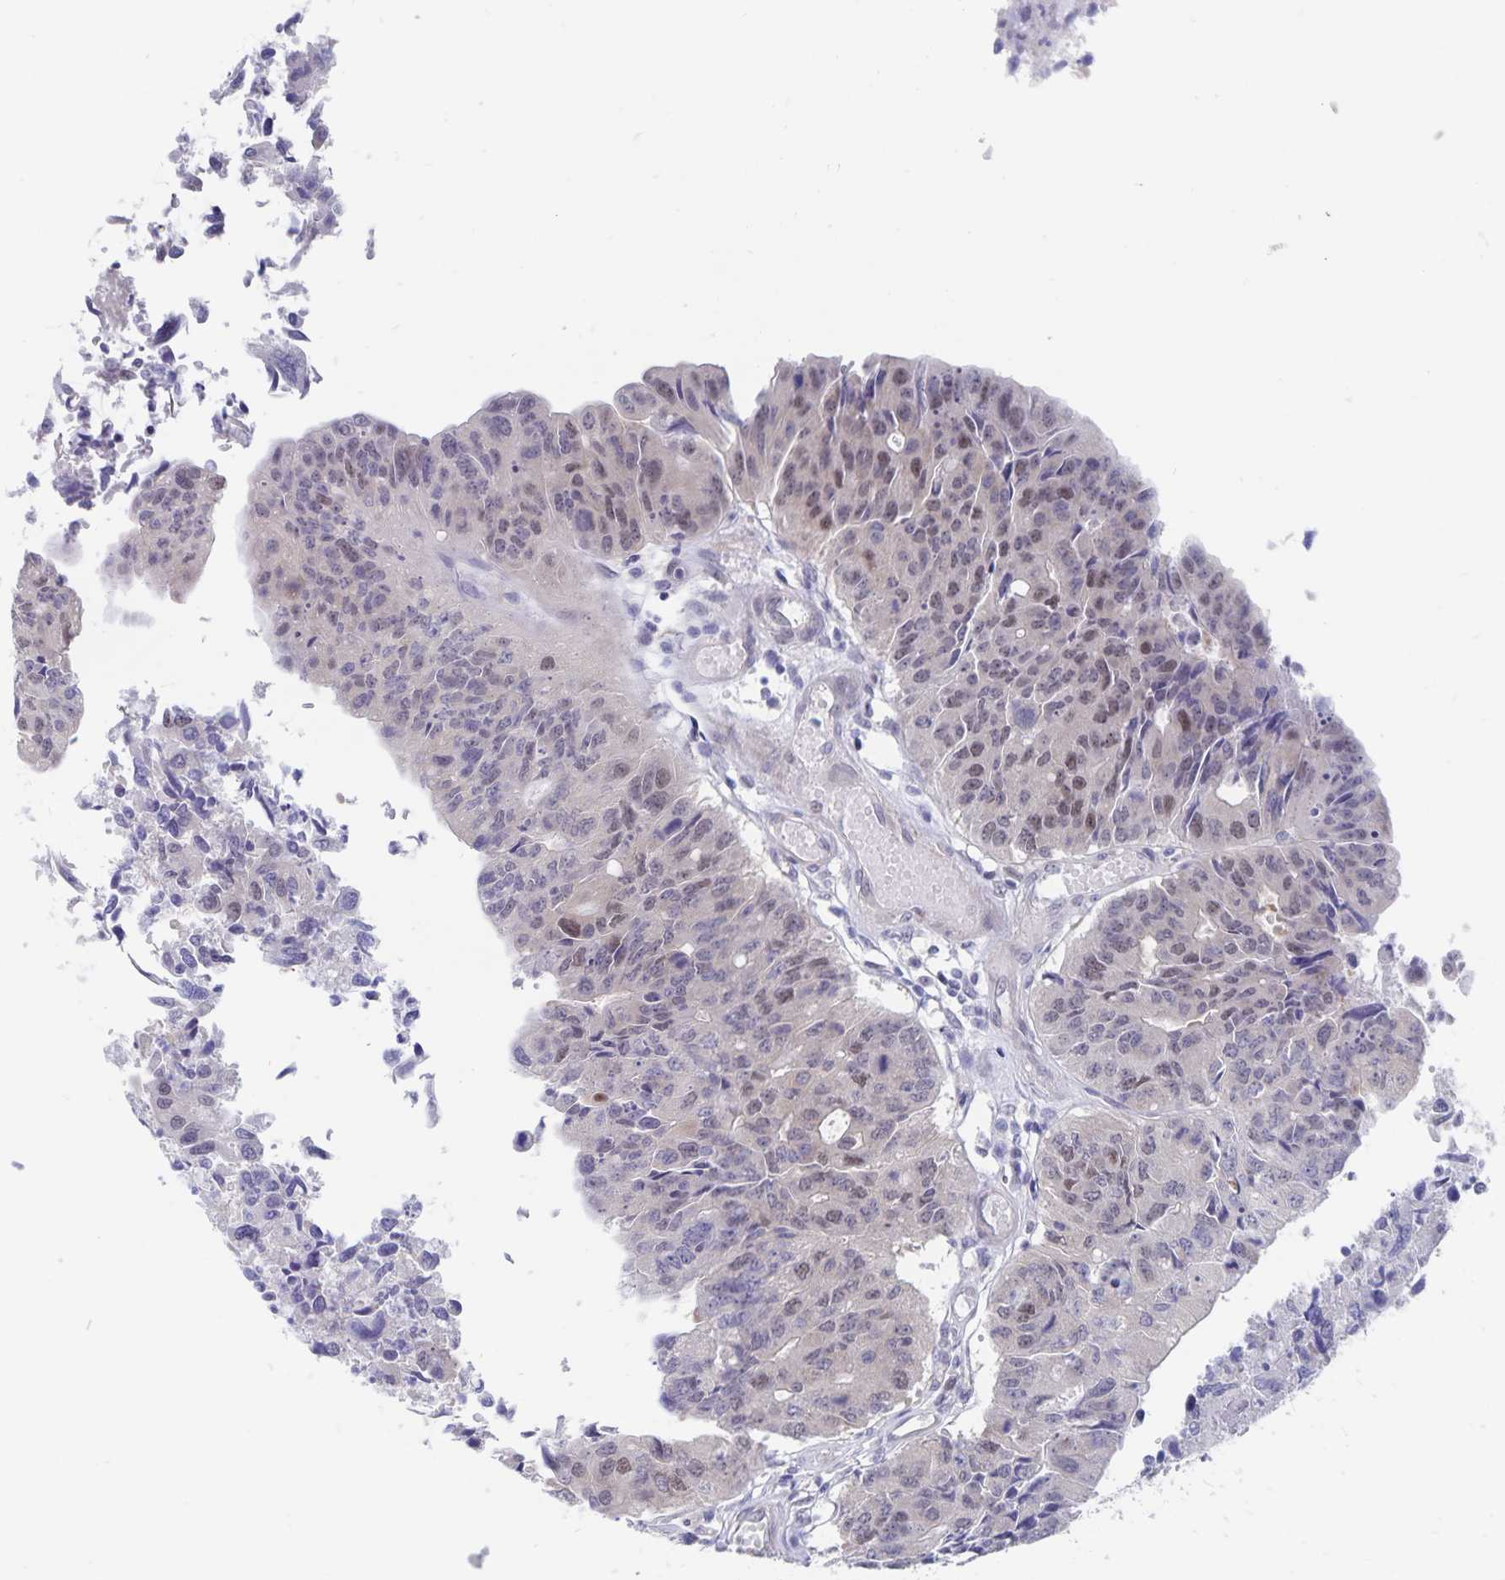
{"staining": {"intensity": "weak", "quantity": "25%-75%", "location": "nuclear"}, "tissue": "colorectal cancer", "cell_type": "Tumor cells", "image_type": "cancer", "snomed": [{"axis": "morphology", "description": "Adenocarcinoma, NOS"}, {"axis": "topography", "description": "Colon"}], "caption": "A high-resolution micrograph shows immunohistochemistry staining of colorectal cancer, which shows weak nuclear expression in approximately 25%-75% of tumor cells.", "gene": "BAG6", "patient": {"sex": "female", "age": 67}}